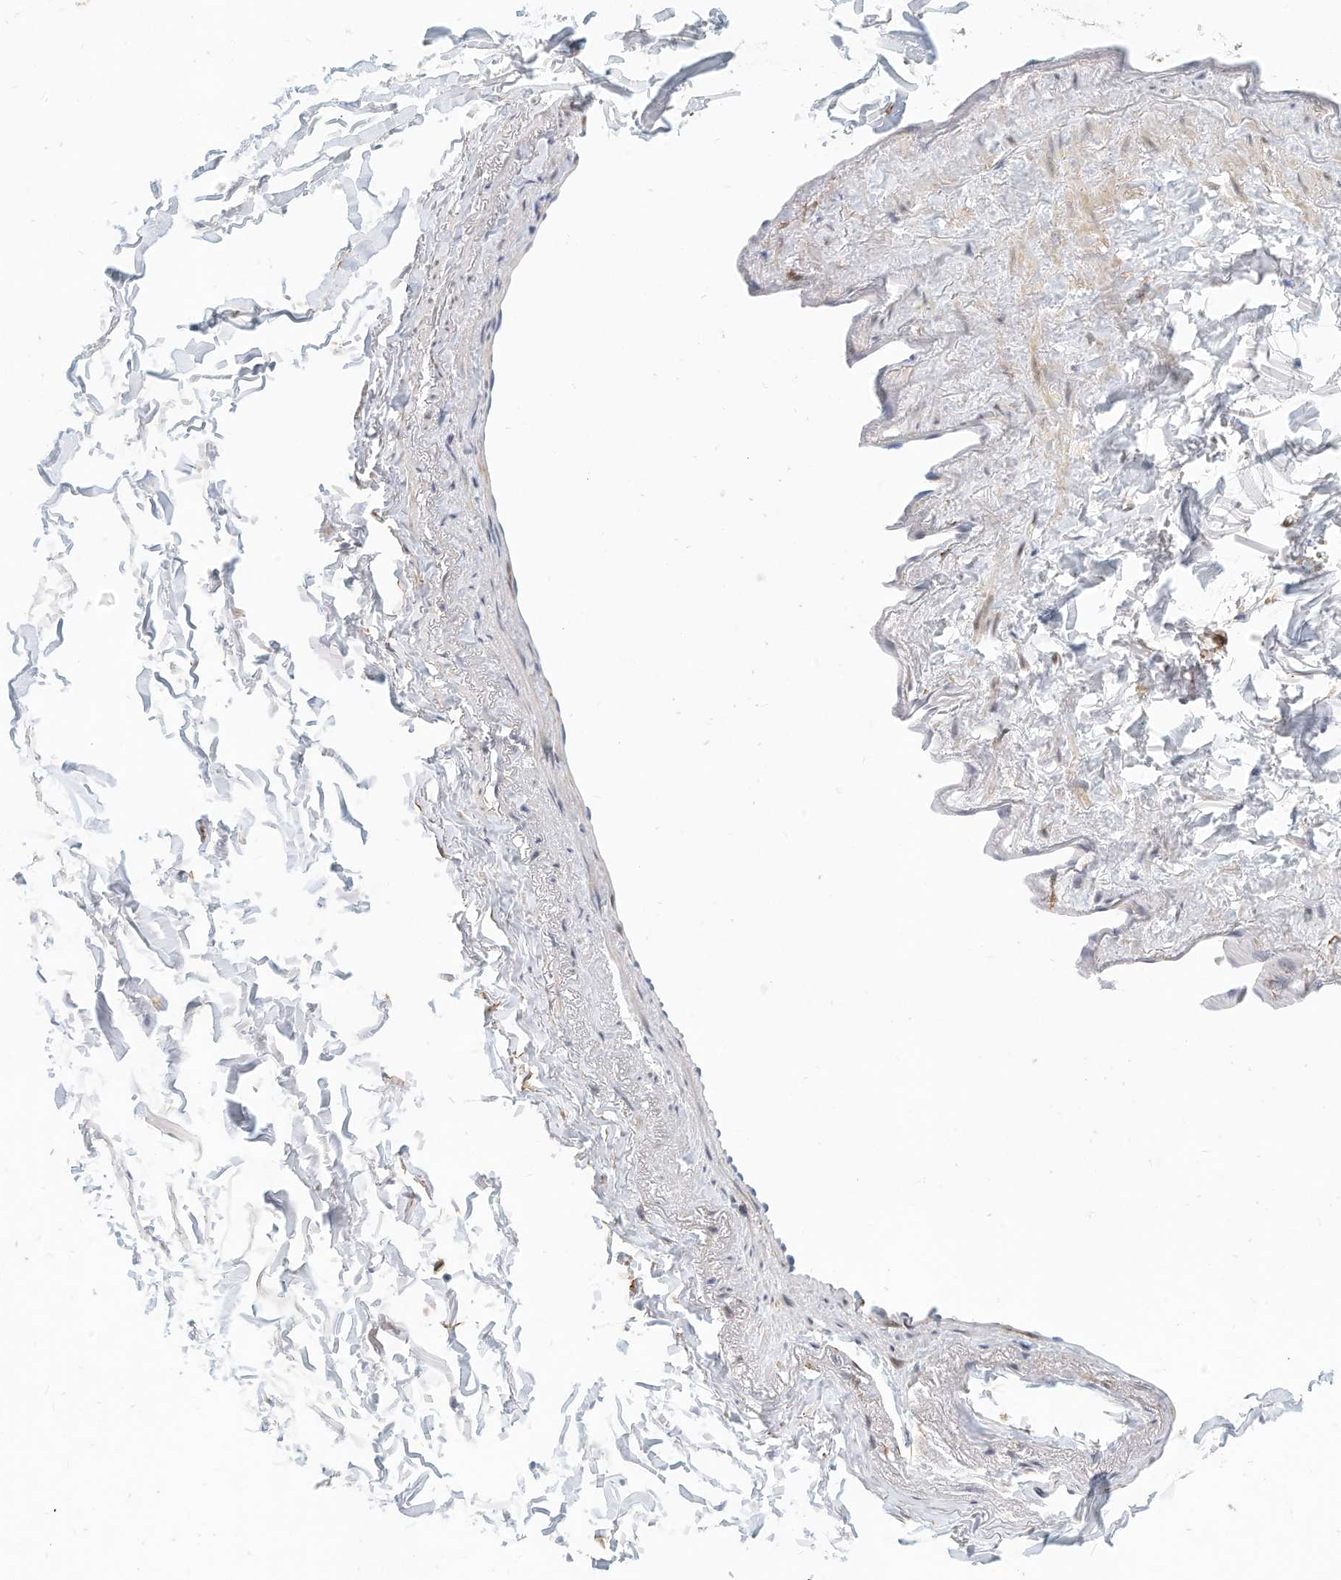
{"staining": {"intensity": "negative", "quantity": "none", "location": "none"}, "tissue": "adipose tissue", "cell_type": "Adipocytes", "image_type": "normal", "snomed": [{"axis": "morphology", "description": "Normal tissue, NOS"}, {"axis": "topography", "description": "Cartilage tissue"}, {"axis": "topography", "description": "Bronchus"}], "caption": "IHC photomicrograph of unremarkable human adipose tissue stained for a protein (brown), which reveals no staining in adipocytes. Nuclei are stained in blue.", "gene": "ARHGAP28", "patient": {"sex": "female", "age": 73}}